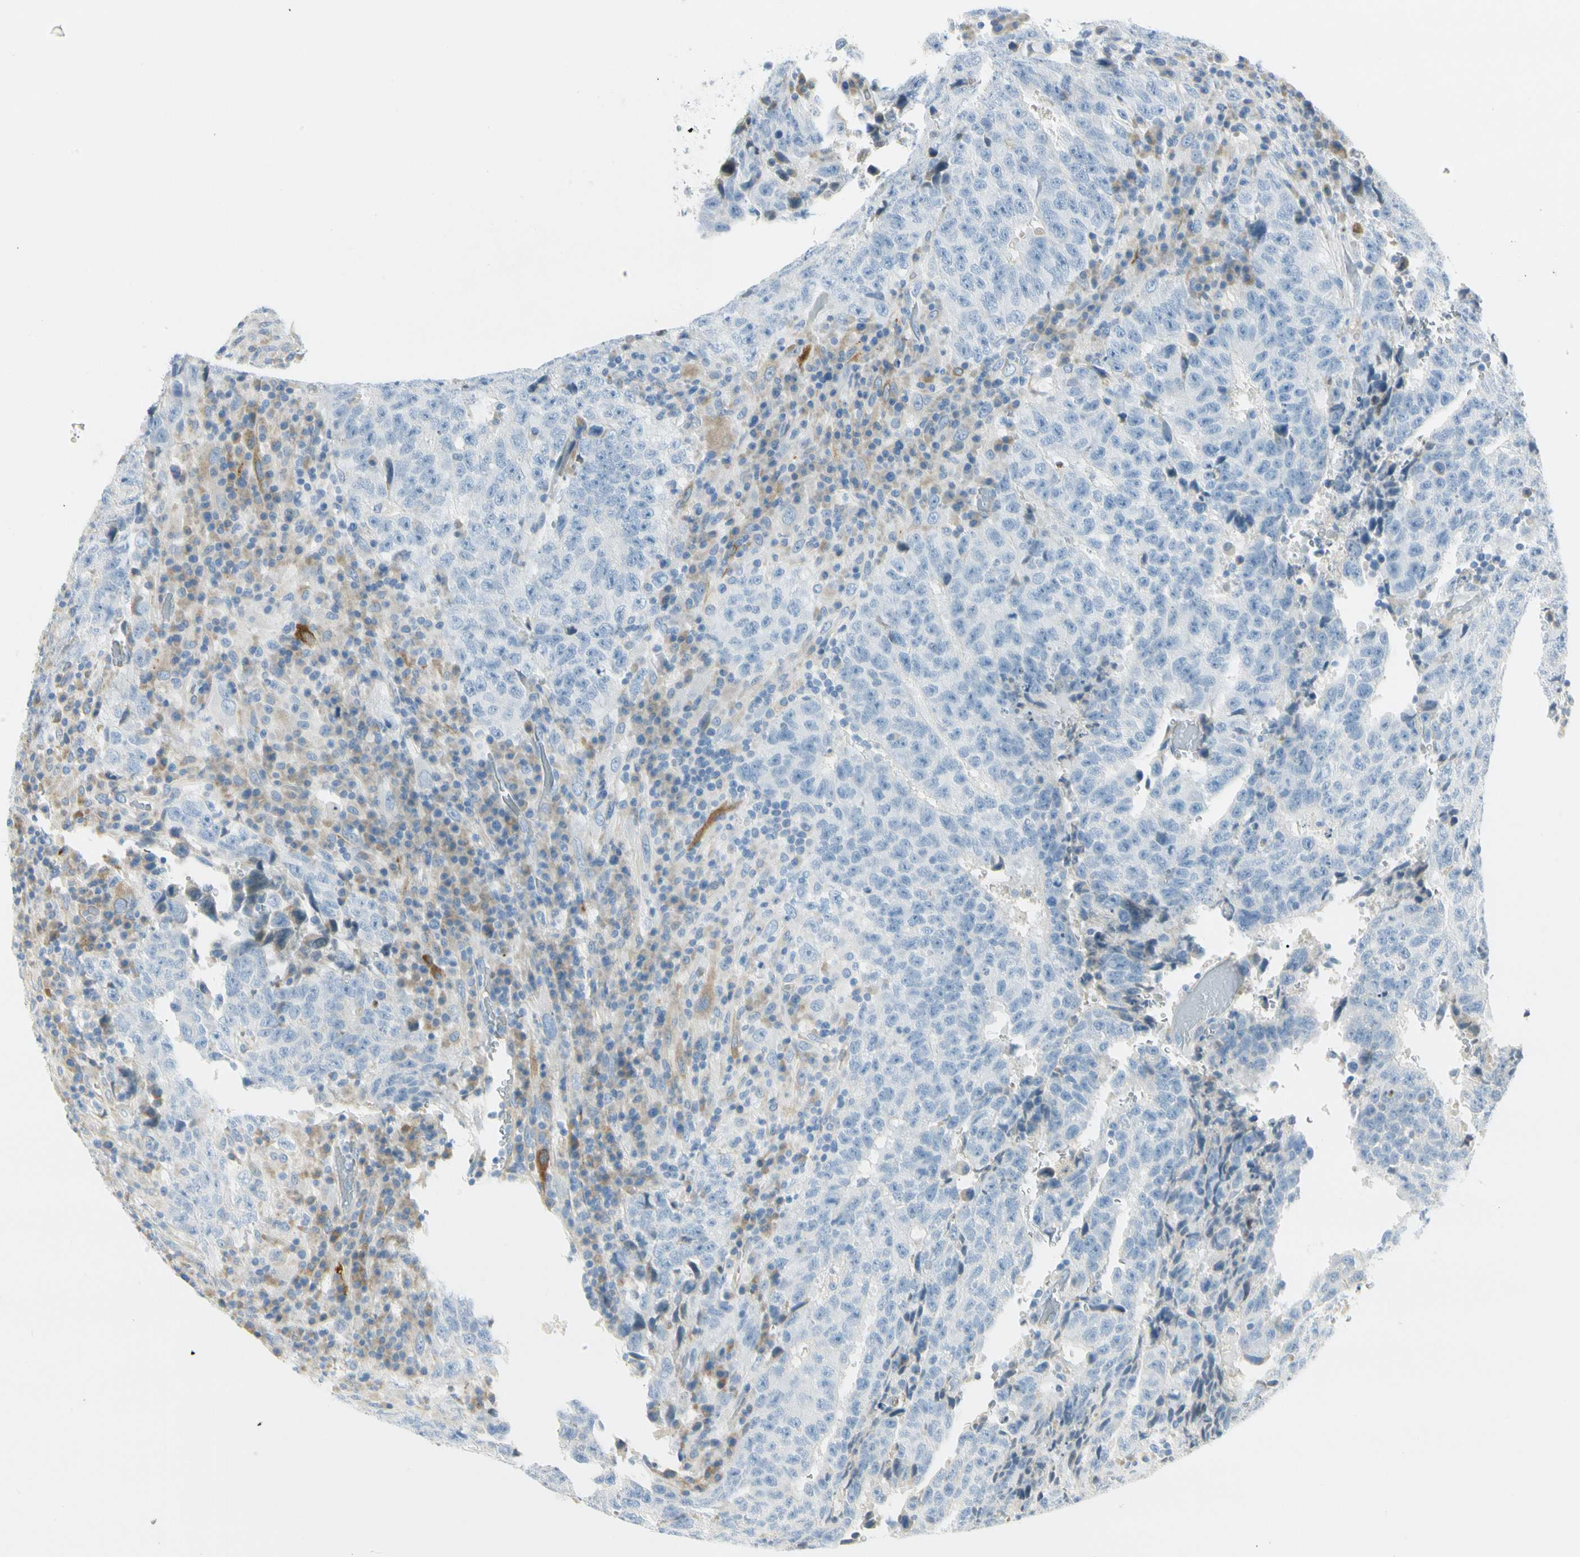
{"staining": {"intensity": "negative", "quantity": "none", "location": "none"}, "tissue": "testis cancer", "cell_type": "Tumor cells", "image_type": "cancer", "snomed": [{"axis": "morphology", "description": "Necrosis, NOS"}, {"axis": "morphology", "description": "Carcinoma, Embryonal, NOS"}, {"axis": "topography", "description": "Testis"}], "caption": "Tumor cells show no significant expression in testis cancer (embryonal carcinoma).", "gene": "TNFSF11", "patient": {"sex": "male", "age": 19}}